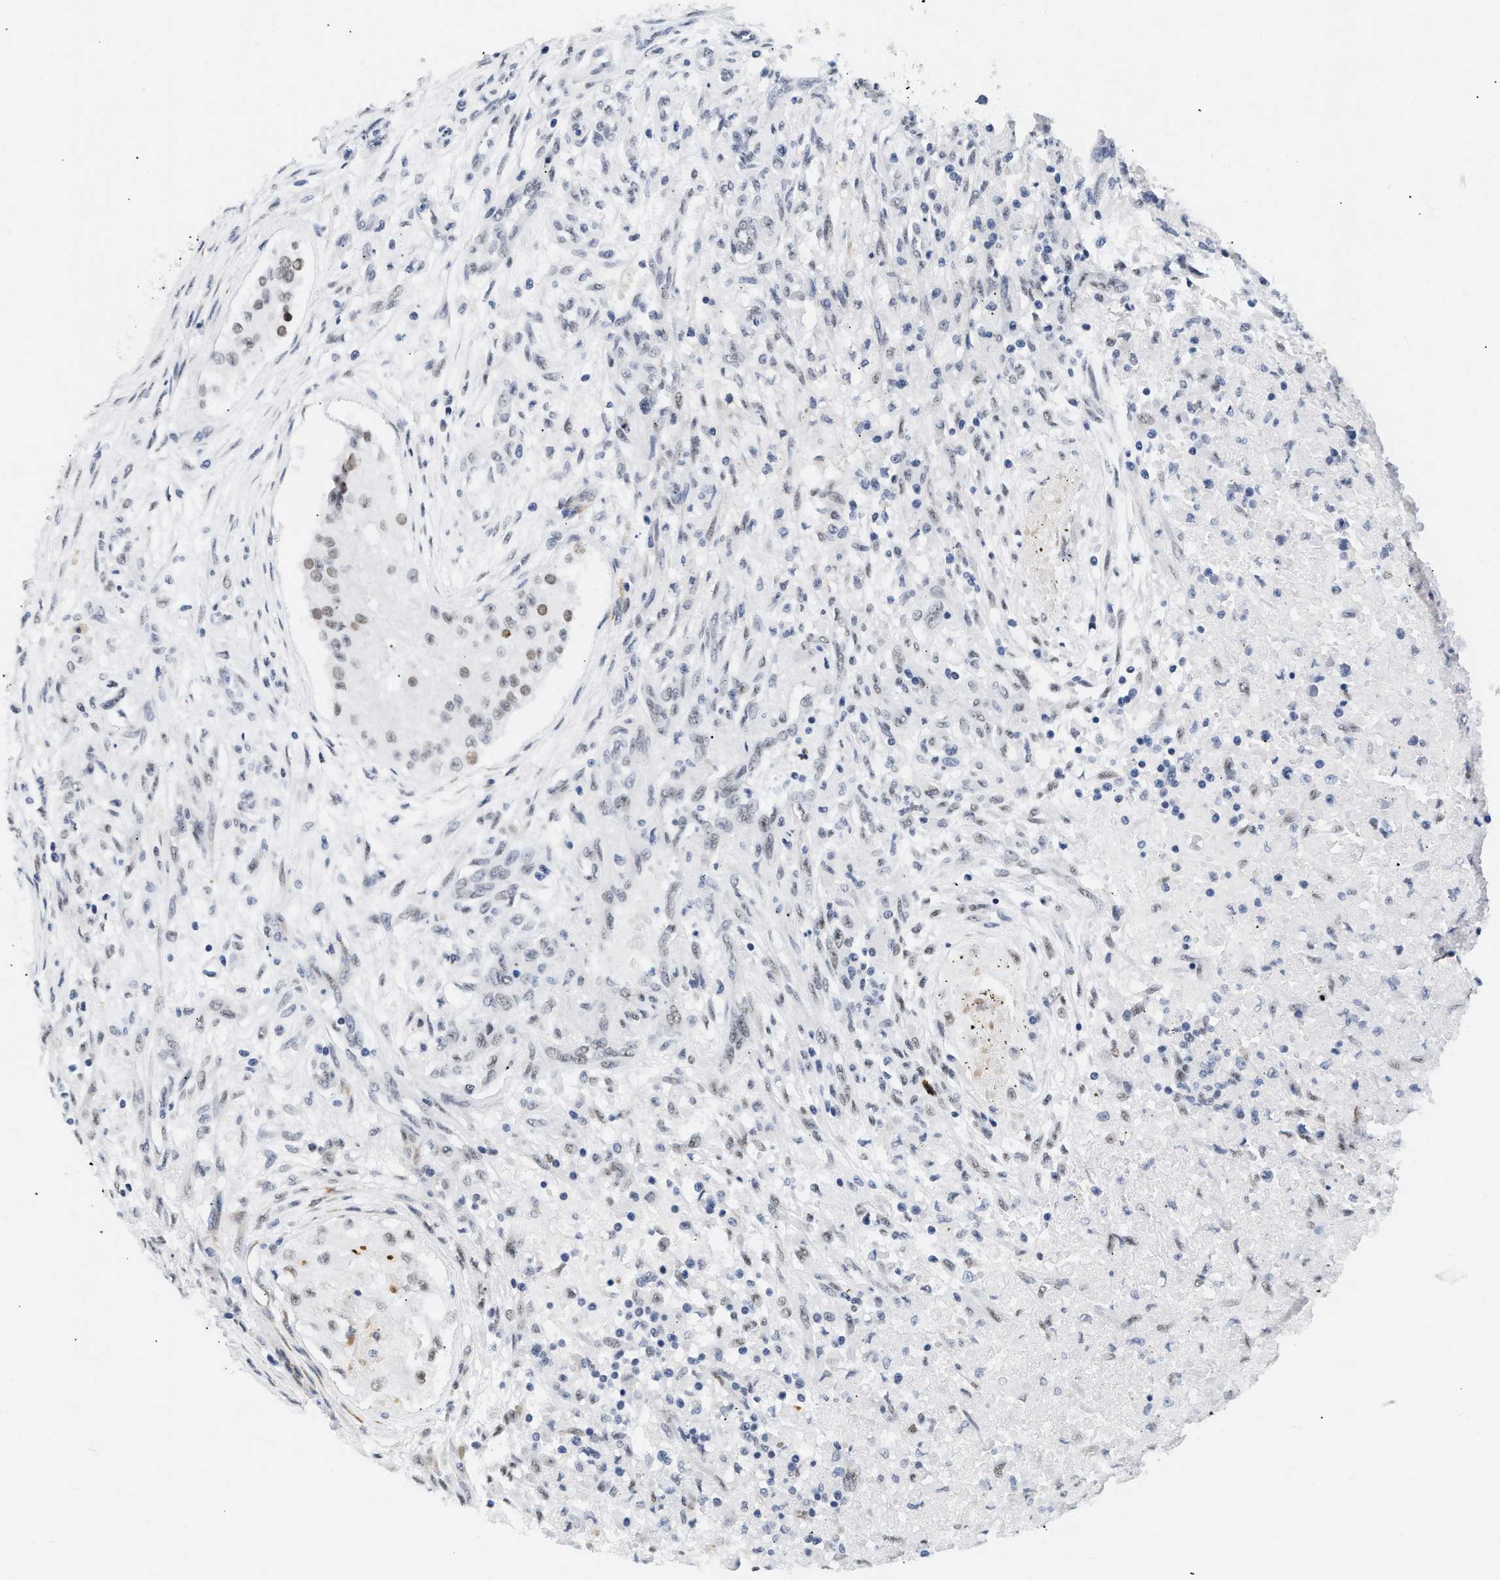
{"staining": {"intensity": "weak", "quantity": "25%-75%", "location": "nuclear"}, "tissue": "testis cancer", "cell_type": "Tumor cells", "image_type": "cancer", "snomed": [{"axis": "morphology", "description": "Carcinoma, Embryonal, NOS"}, {"axis": "topography", "description": "Testis"}], "caption": "Immunohistochemistry (IHC) histopathology image of neoplastic tissue: human testis cancer (embryonal carcinoma) stained using immunohistochemistry (IHC) demonstrates low levels of weak protein expression localized specifically in the nuclear of tumor cells, appearing as a nuclear brown color.", "gene": "THOC1", "patient": {"sex": "male", "age": 25}}